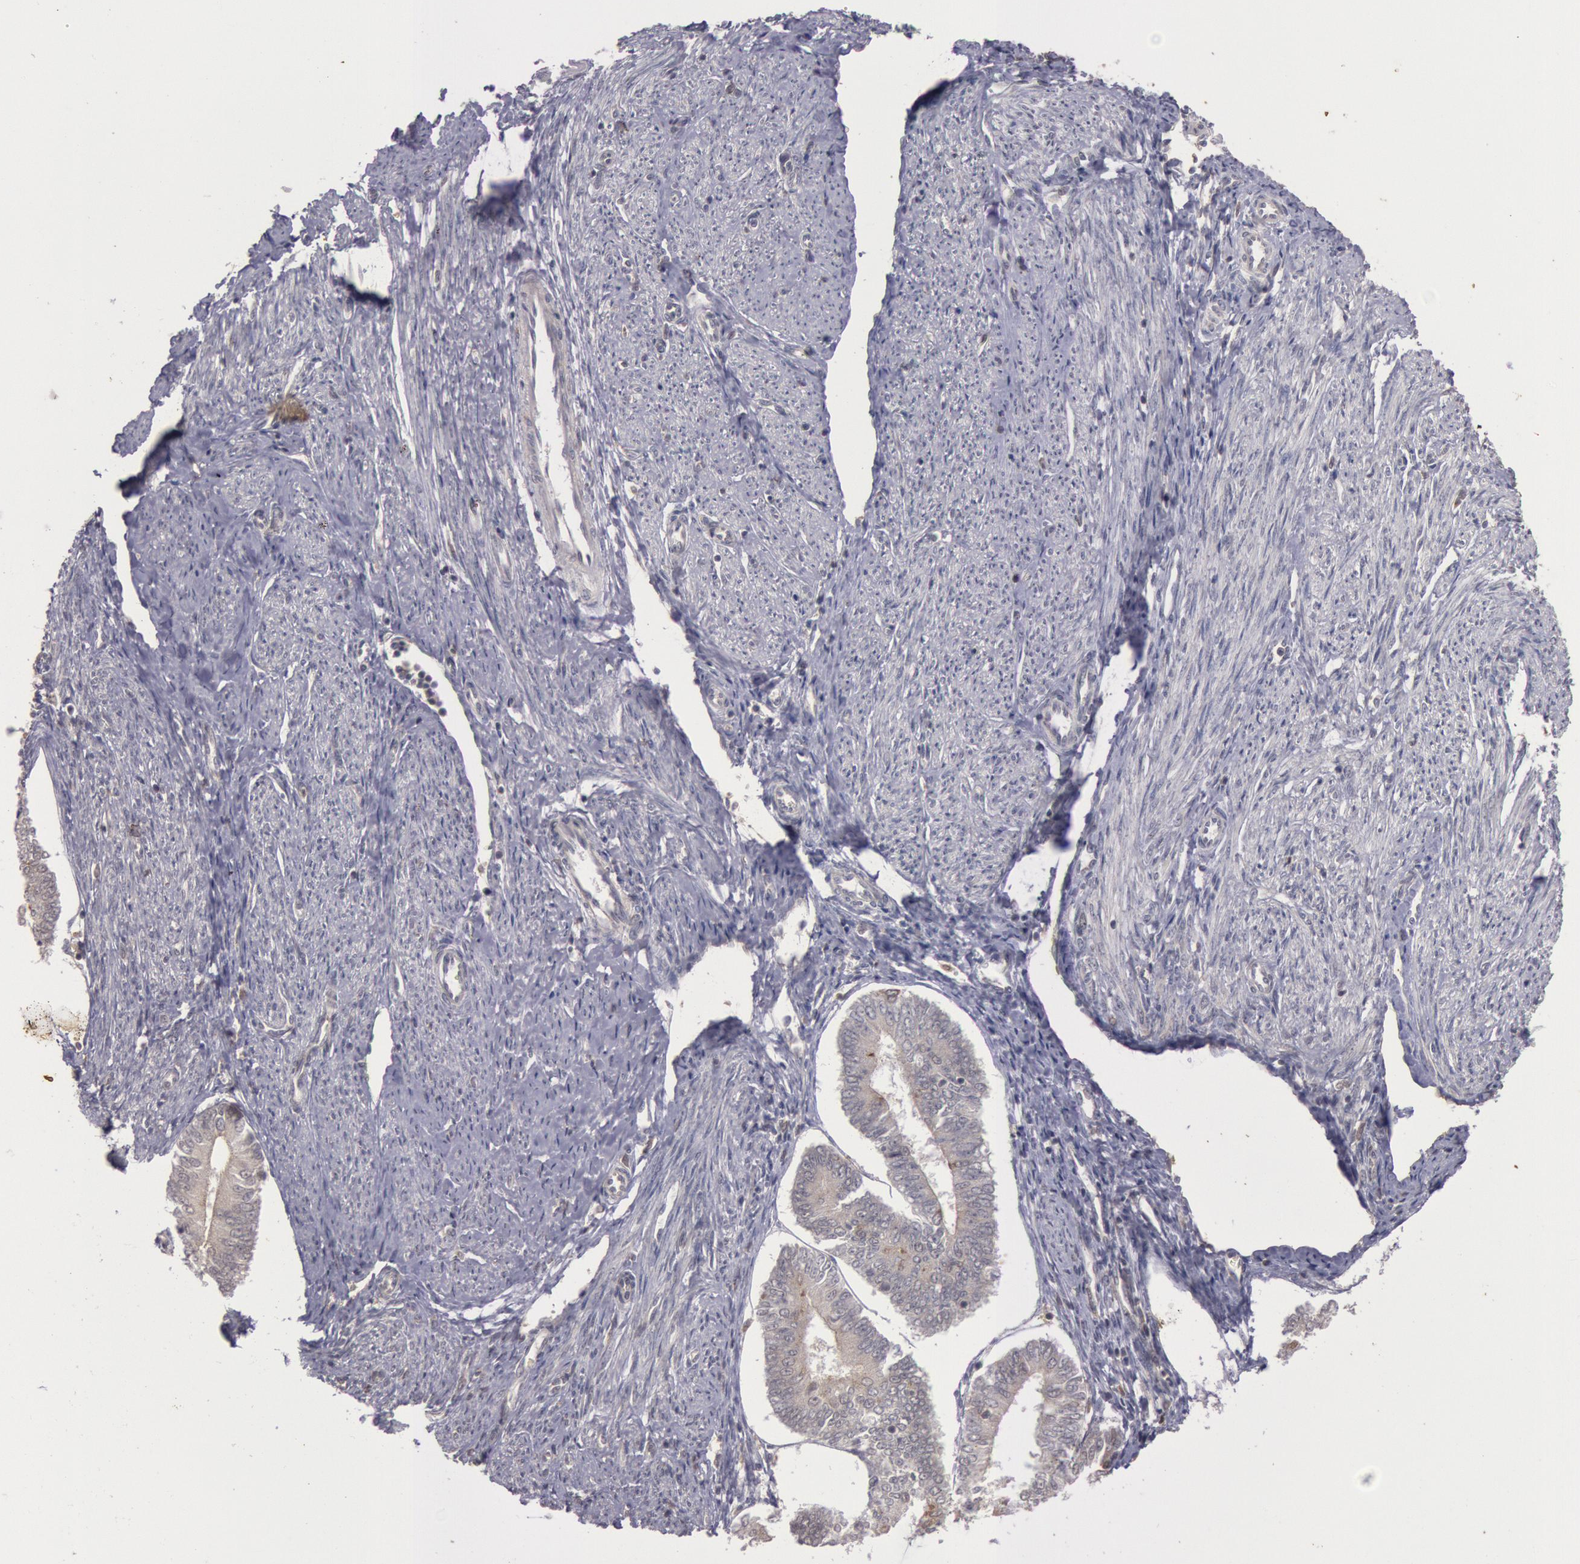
{"staining": {"intensity": "weak", "quantity": "25%-75%", "location": "cytoplasmic/membranous"}, "tissue": "endometrial cancer", "cell_type": "Tumor cells", "image_type": "cancer", "snomed": [{"axis": "morphology", "description": "Adenocarcinoma, NOS"}, {"axis": "topography", "description": "Endometrium"}], "caption": "A low amount of weak cytoplasmic/membranous staining is identified in about 25%-75% of tumor cells in endometrial cancer tissue. The staining is performed using DAB (3,3'-diaminobenzidine) brown chromogen to label protein expression. The nuclei are counter-stained blue using hematoxylin.", "gene": "PLA2G6", "patient": {"sex": "female", "age": 75}}